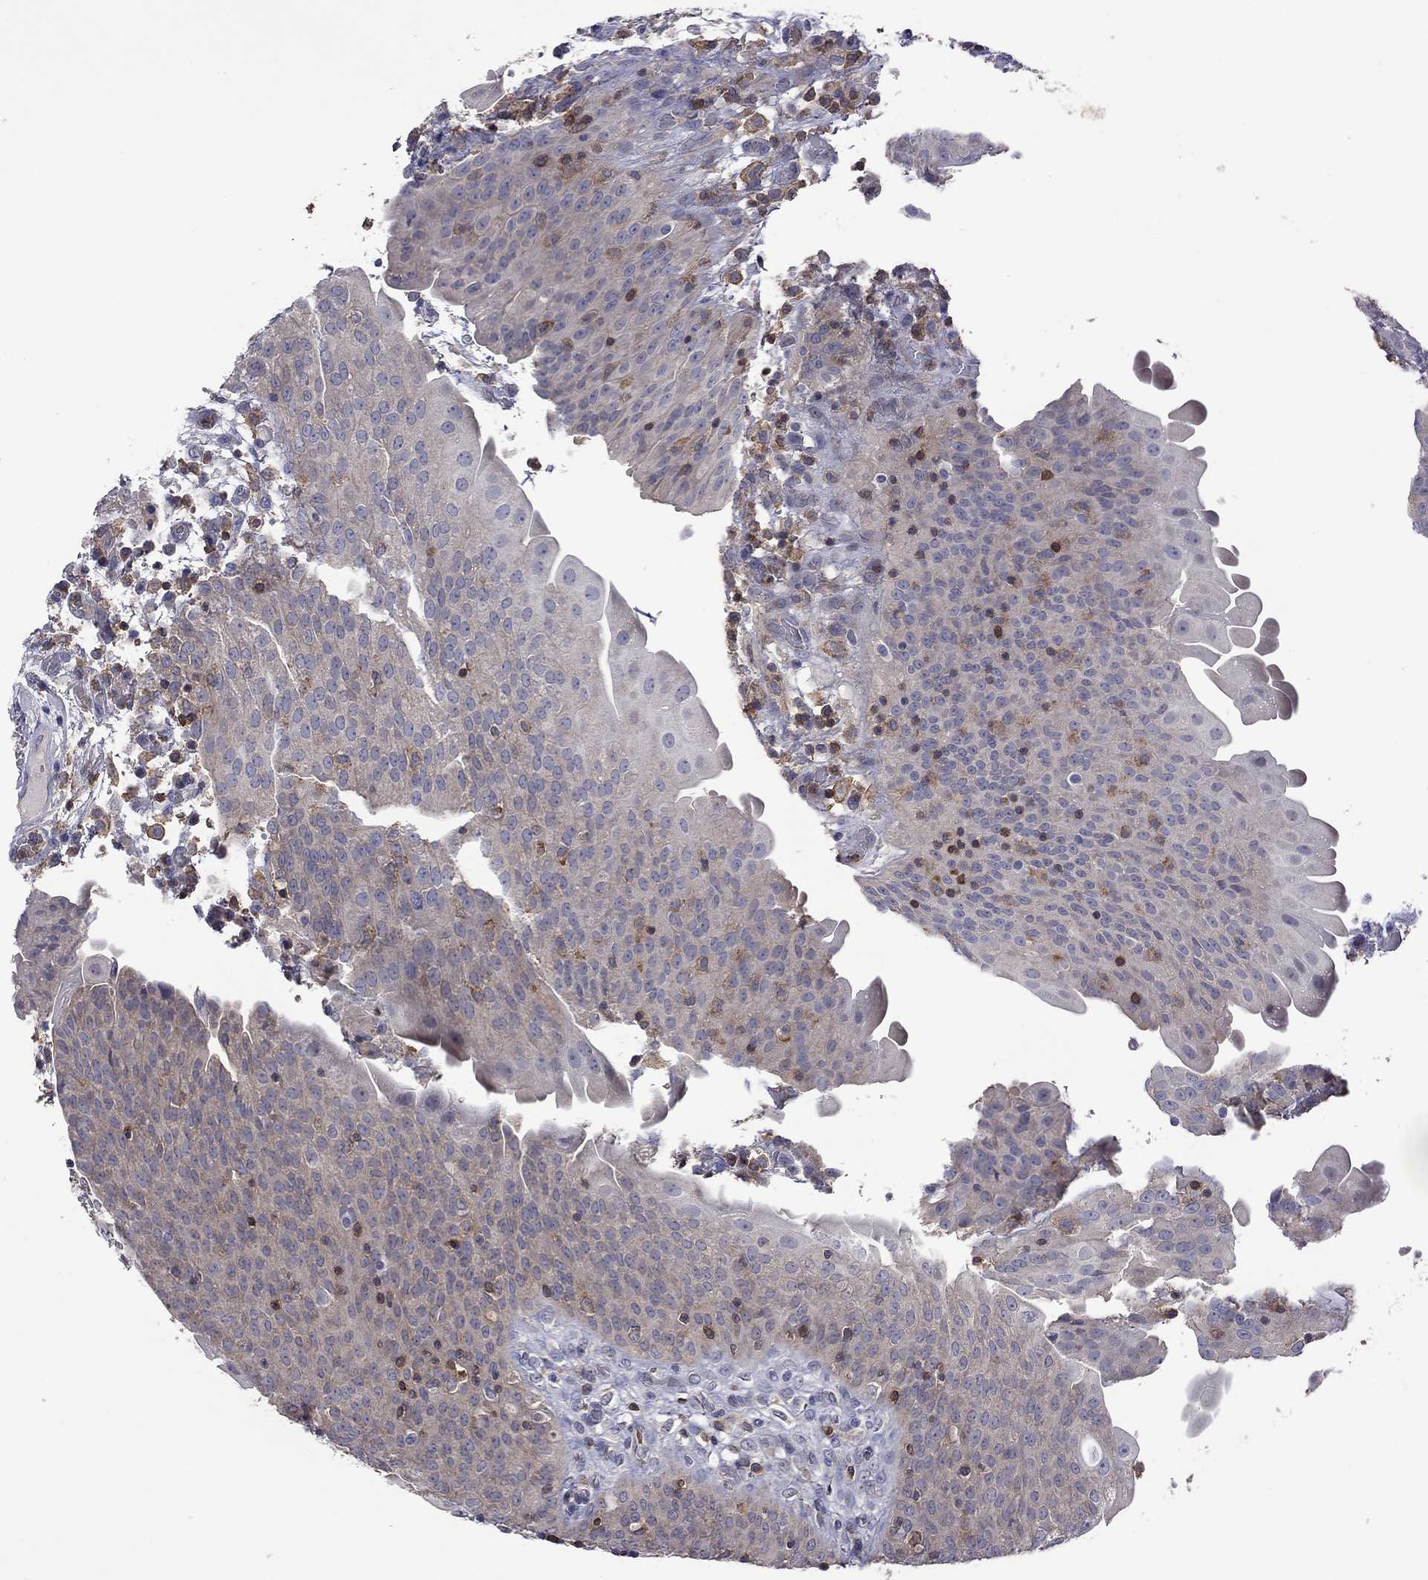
{"staining": {"intensity": "weak", "quantity": "<25%", "location": "cytoplasmic/membranous"}, "tissue": "urothelial cancer", "cell_type": "Tumor cells", "image_type": "cancer", "snomed": [{"axis": "morphology", "description": "Urothelial carcinoma, High grade"}, {"axis": "topography", "description": "Urinary bladder"}], "caption": "DAB (3,3'-diaminobenzidine) immunohistochemical staining of human high-grade urothelial carcinoma exhibits no significant expression in tumor cells.", "gene": "IPCEF1", "patient": {"sex": "male", "age": 60}}